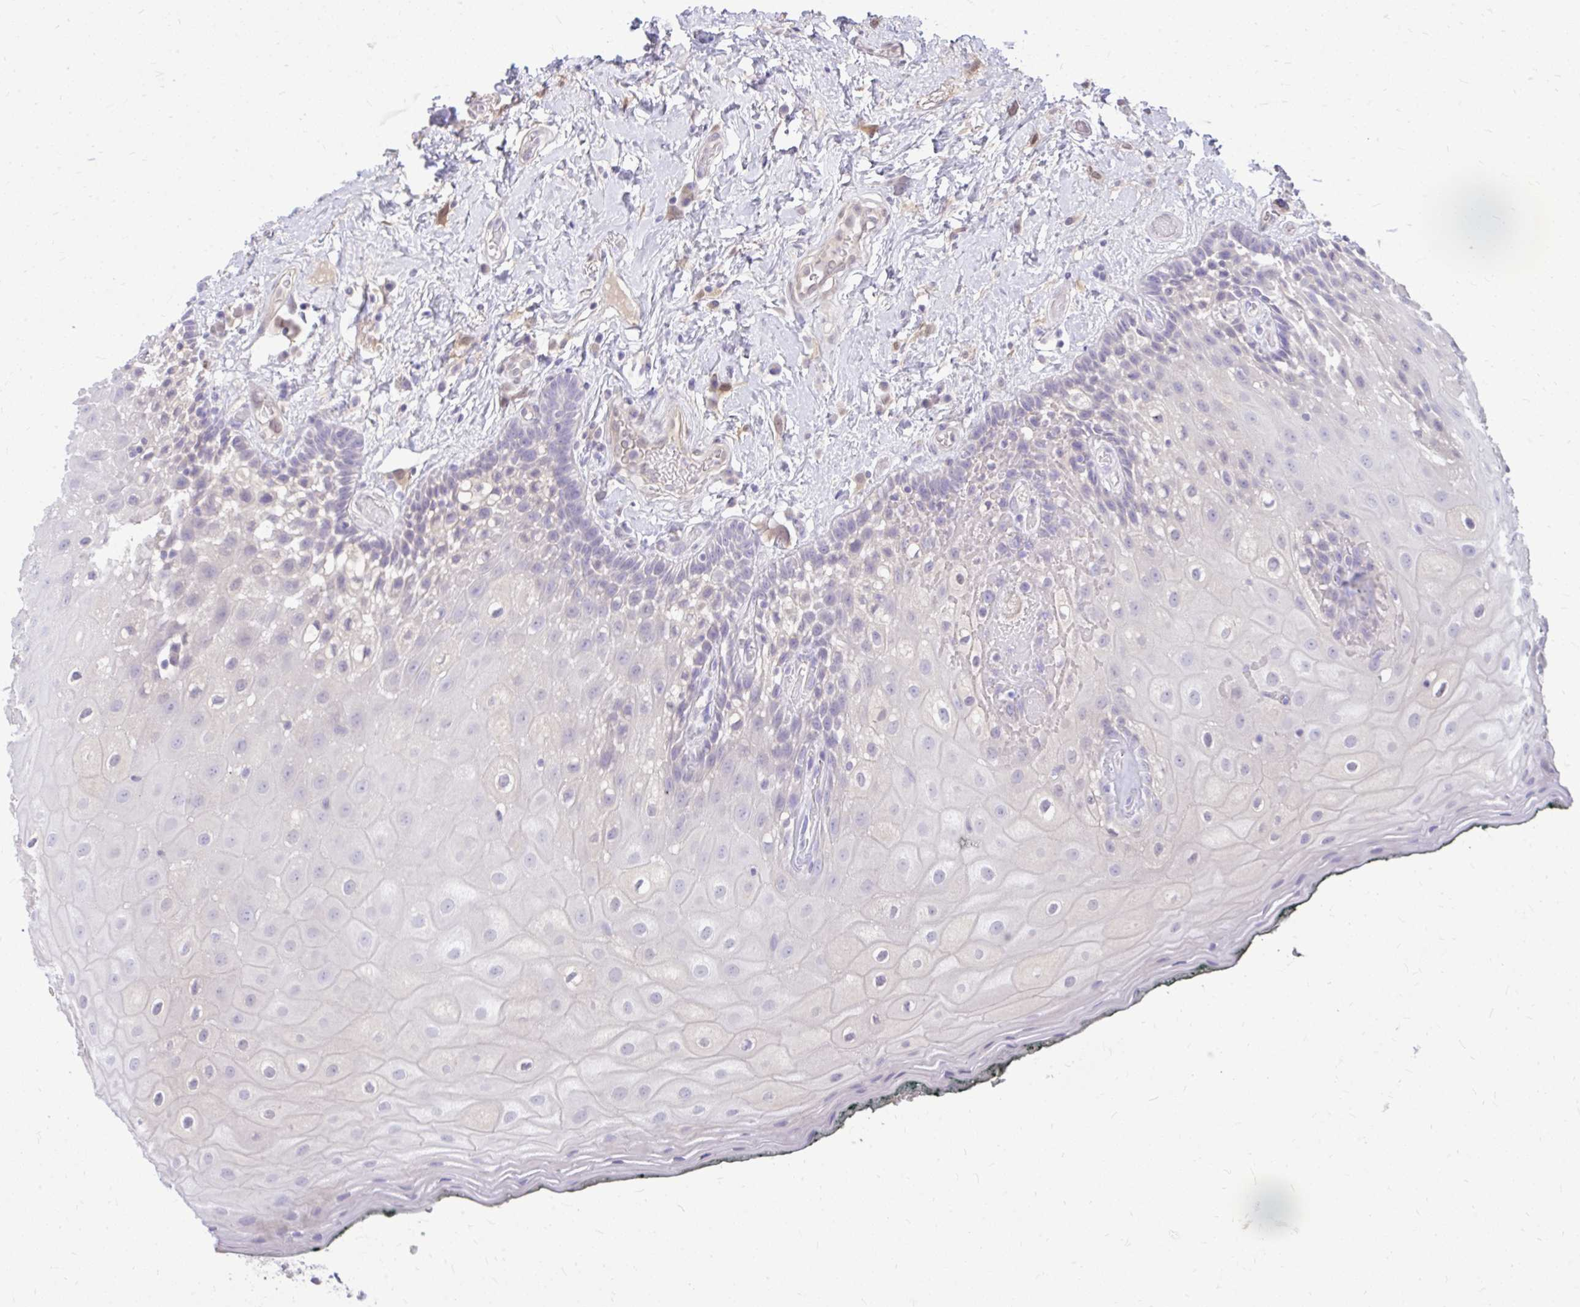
{"staining": {"intensity": "negative", "quantity": "none", "location": "none"}, "tissue": "oral mucosa", "cell_type": "Squamous epithelial cells", "image_type": "normal", "snomed": [{"axis": "morphology", "description": "Normal tissue, NOS"}, {"axis": "morphology", "description": "Squamous cell carcinoma, NOS"}, {"axis": "topography", "description": "Oral tissue"}, {"axis": "topography", "description": "Head-Neck"}], "caption": "This is an IHC image of benign oral mucosa. There is no expression in squamous epithelial cells.", "gene": "NNMT", "patient": {"sex": "male", "age": 64}}